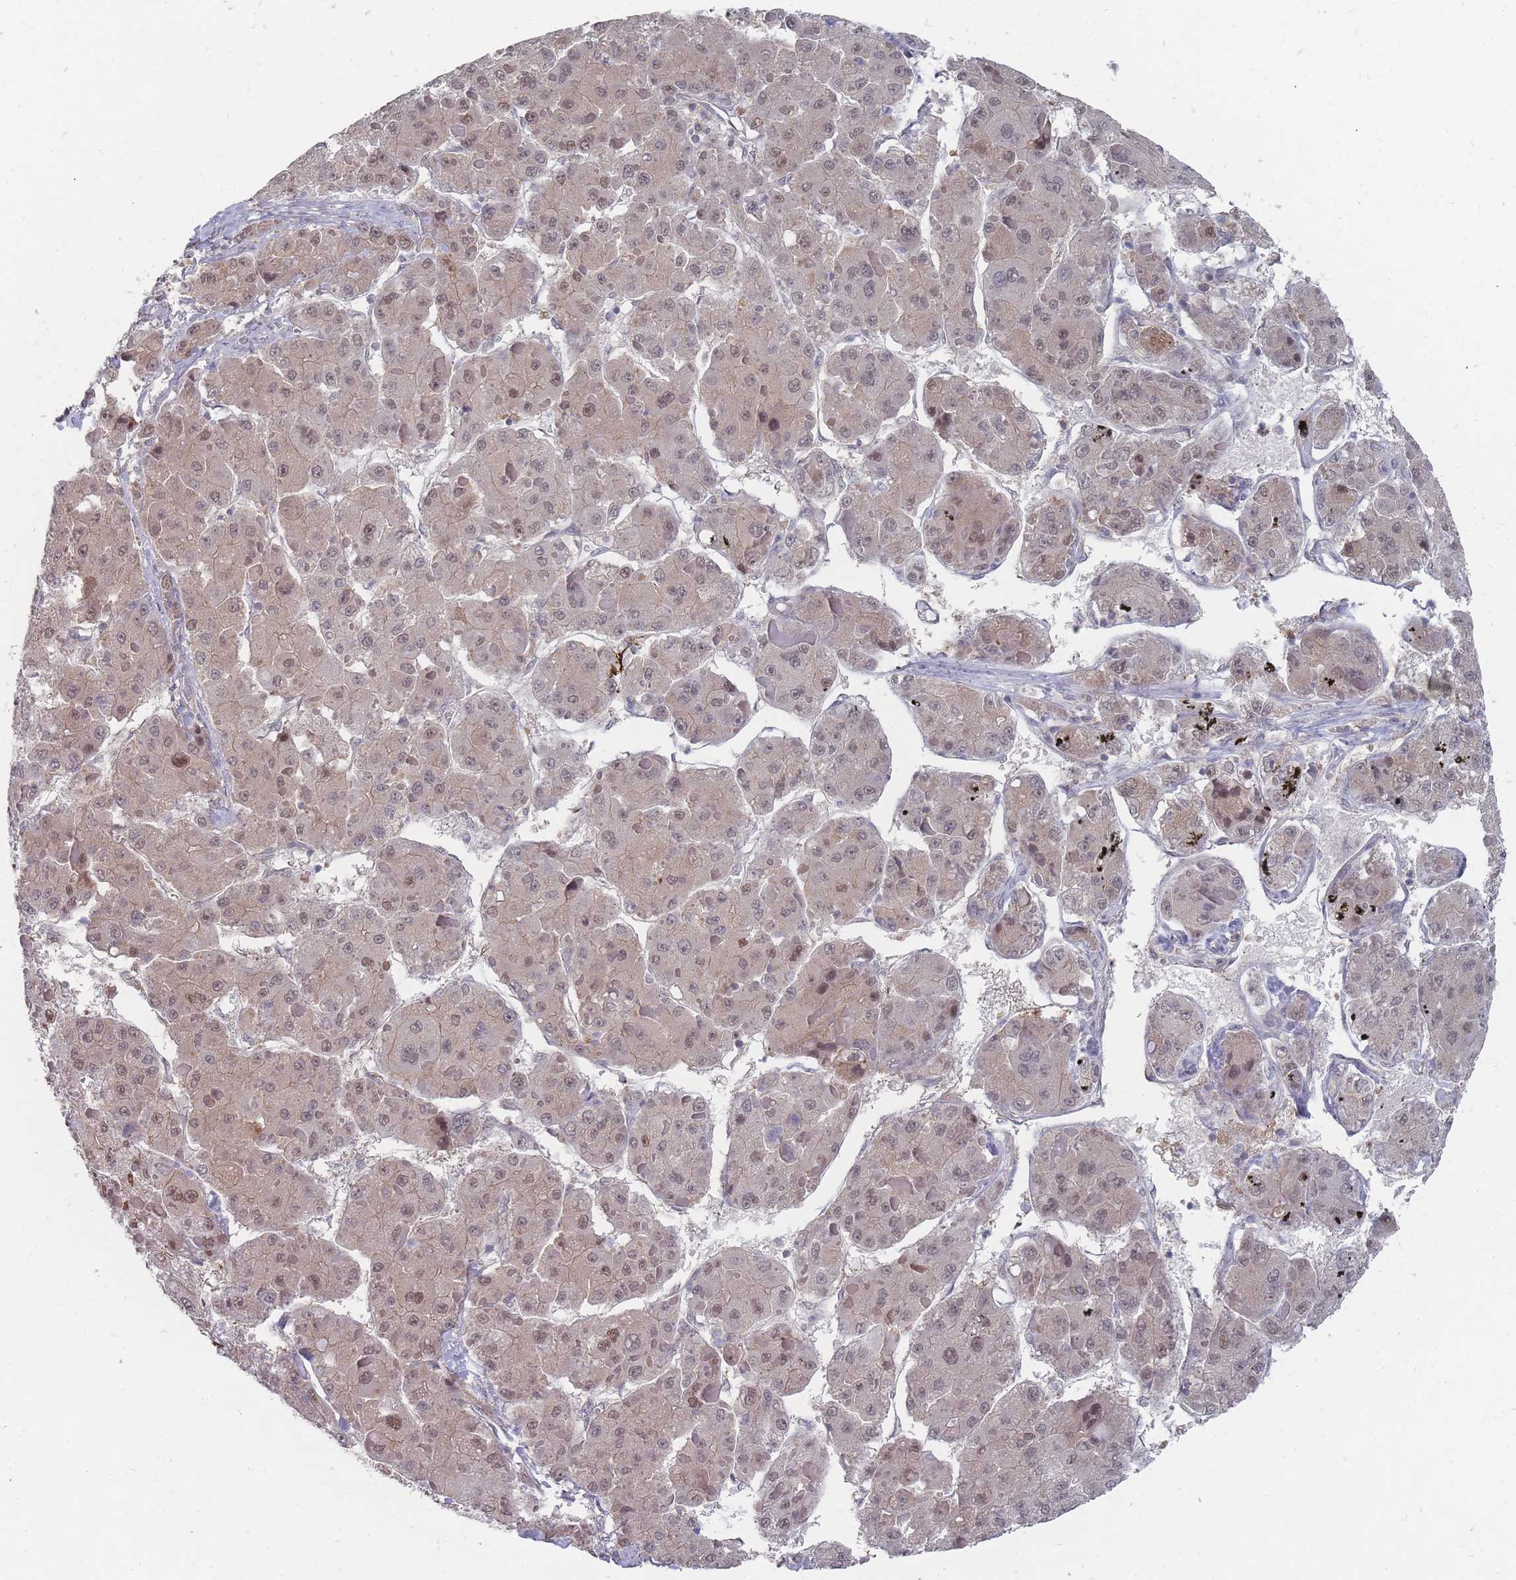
{"staining": {"intensity": "moderate", "quantity": "25%-75%", "location": "nuclear"}, "tissue": "liver cancer", "cell_type": "Tumor cells", "image_type": "cancer", "snomed": [{"axis": "morphology", "description": "Carcinoma, Hepatocellular, NOS"}, {"axis": "topography", "description": "Liver"}], "caption": "Tumor cells display moderate nuclear staining in approximately 25%-75% of cells in liver cancer.", "gene": "NKD1", "patient": {"sex": "female", "age": 73}}